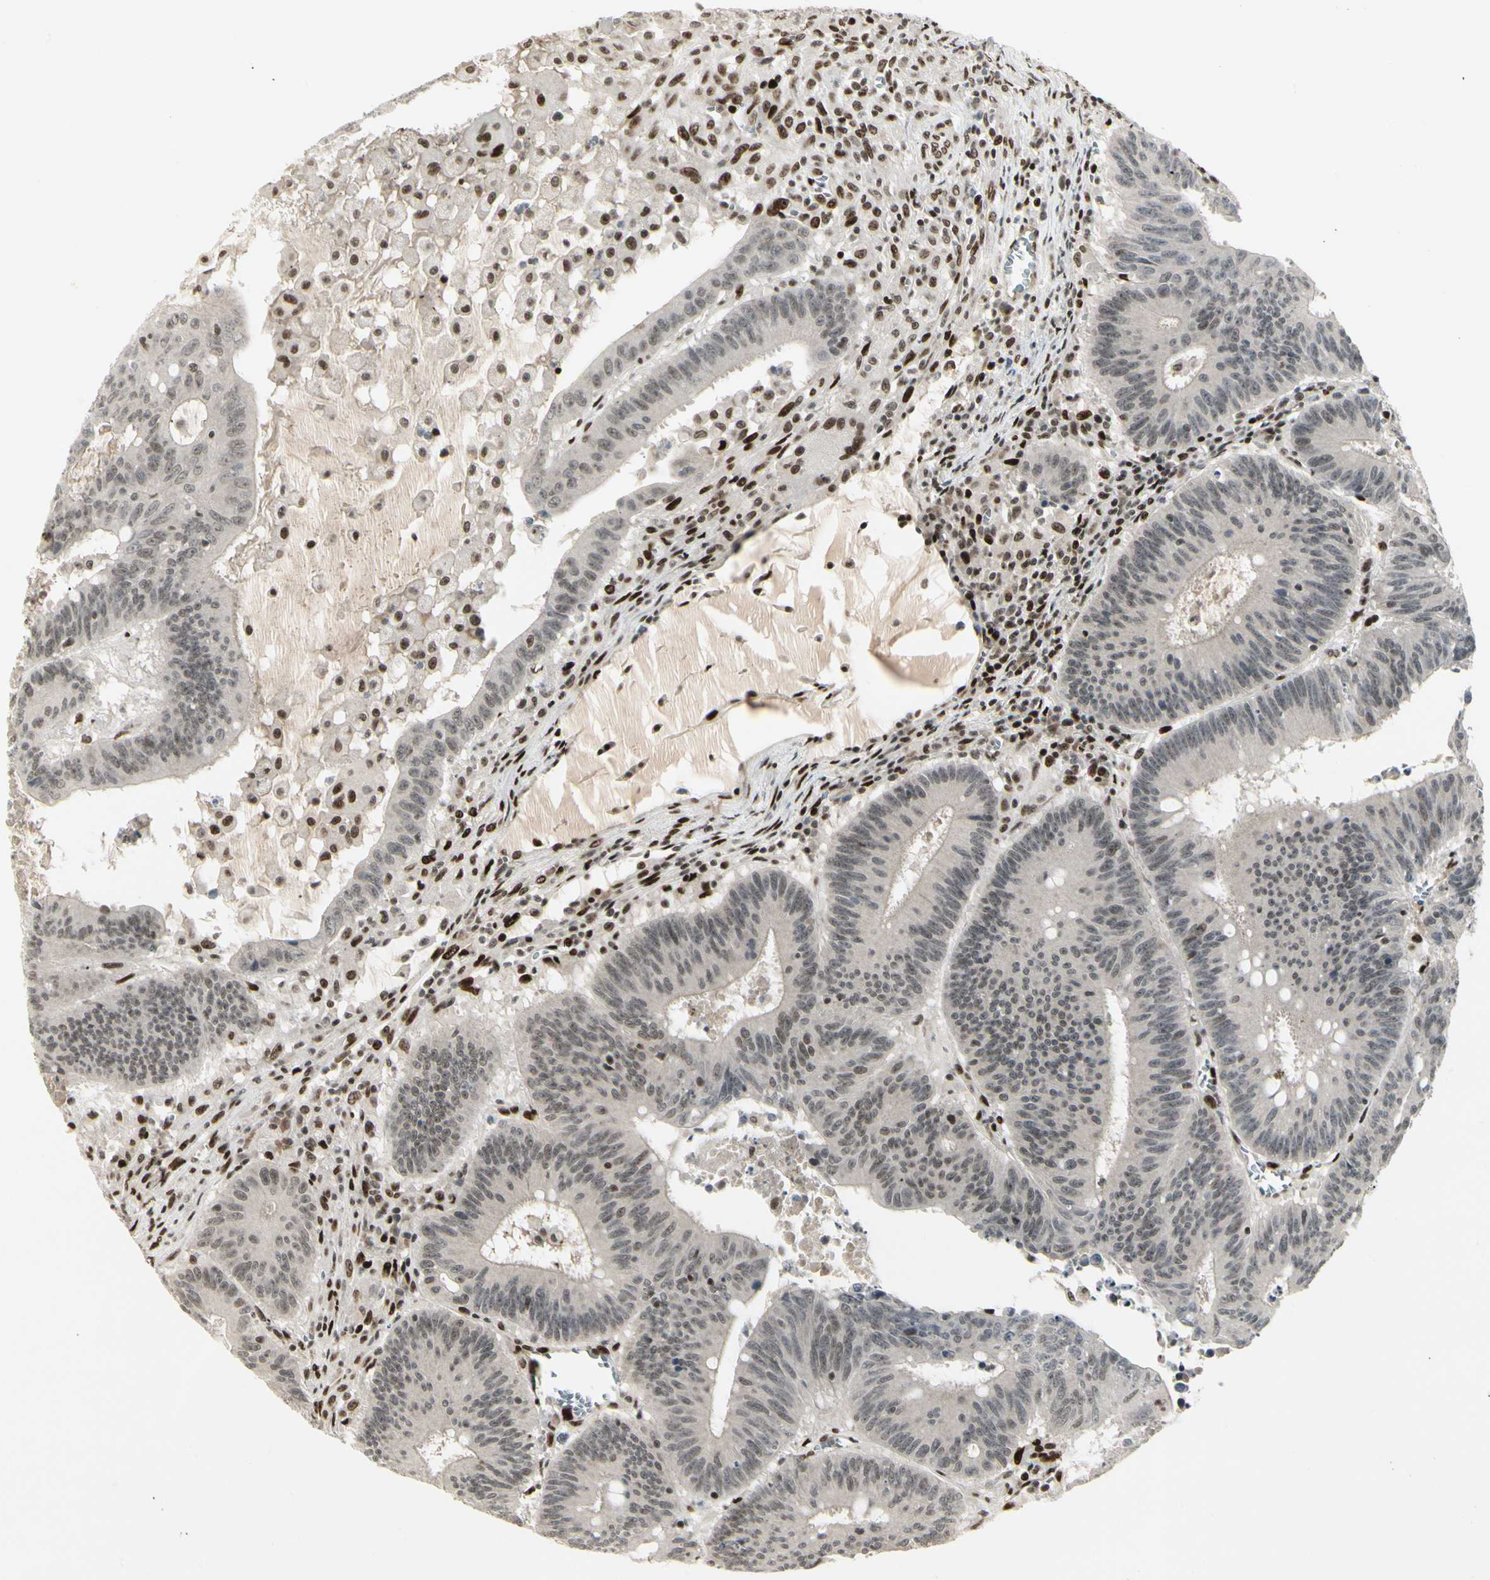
{"staining": {"intensity": "weak", "quantity": ">75%", "location": "nuclear"}, "tissue": "colorectal cancer", "cell_type": "Tumor cells", "image_type": "cancer", "snomed": [{"axis": "morphology", "description": "Adenocarcinoma, NOS"}, {"axis": "topography", "description": "Colon"}], "caption": "Immunohistochemistry (DAB) staining of human colorectal cancer (adenocarcinoma) exhibits weak nuclear protein staining in approximately >75% of tumor cells.", "gene": "FOXJ2", "patient": {"sex": "male", "age": 45}}